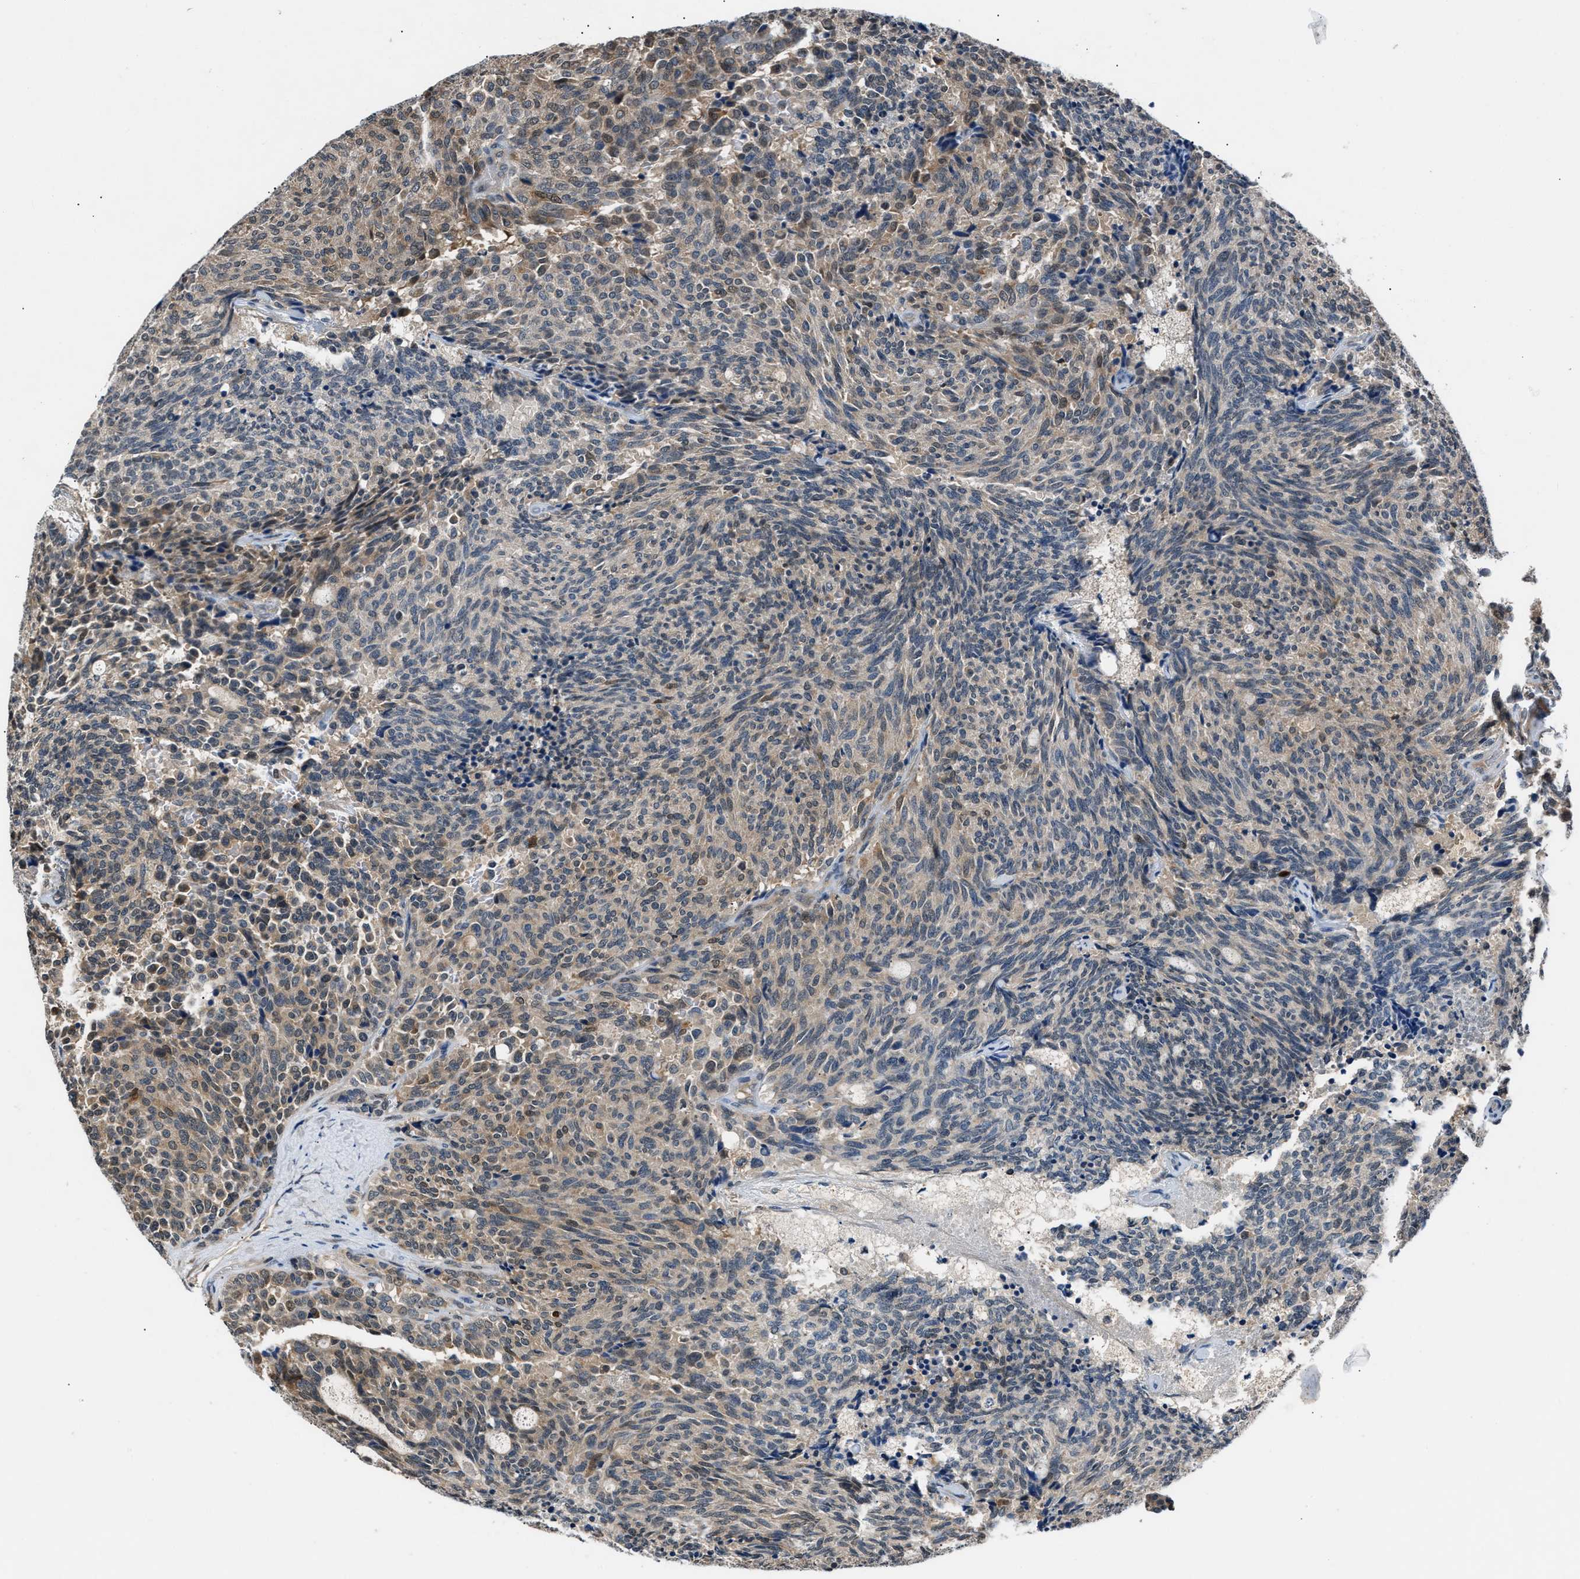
{"staining": {"intensity": "weak", "quantity": "<25%", "location": "cytoplasmic/membranous"}, "tissue": "carcinoid", "cell_type": "Tumor cells", "image_type": "cancer", "snomed": [{"axis": "morphology", "description": "Carcinoid, malignant, NOS"}, {"axis": "topography", "description": "Pancreas"}], "caption": "High power microscopy micrograph of an immunohistochemistry micrograph of carcinoid (malignant), revealing no significant staining in tumor cells.", "gene": "TP53I3", "patient": {"sex": "female", "age": 54}}